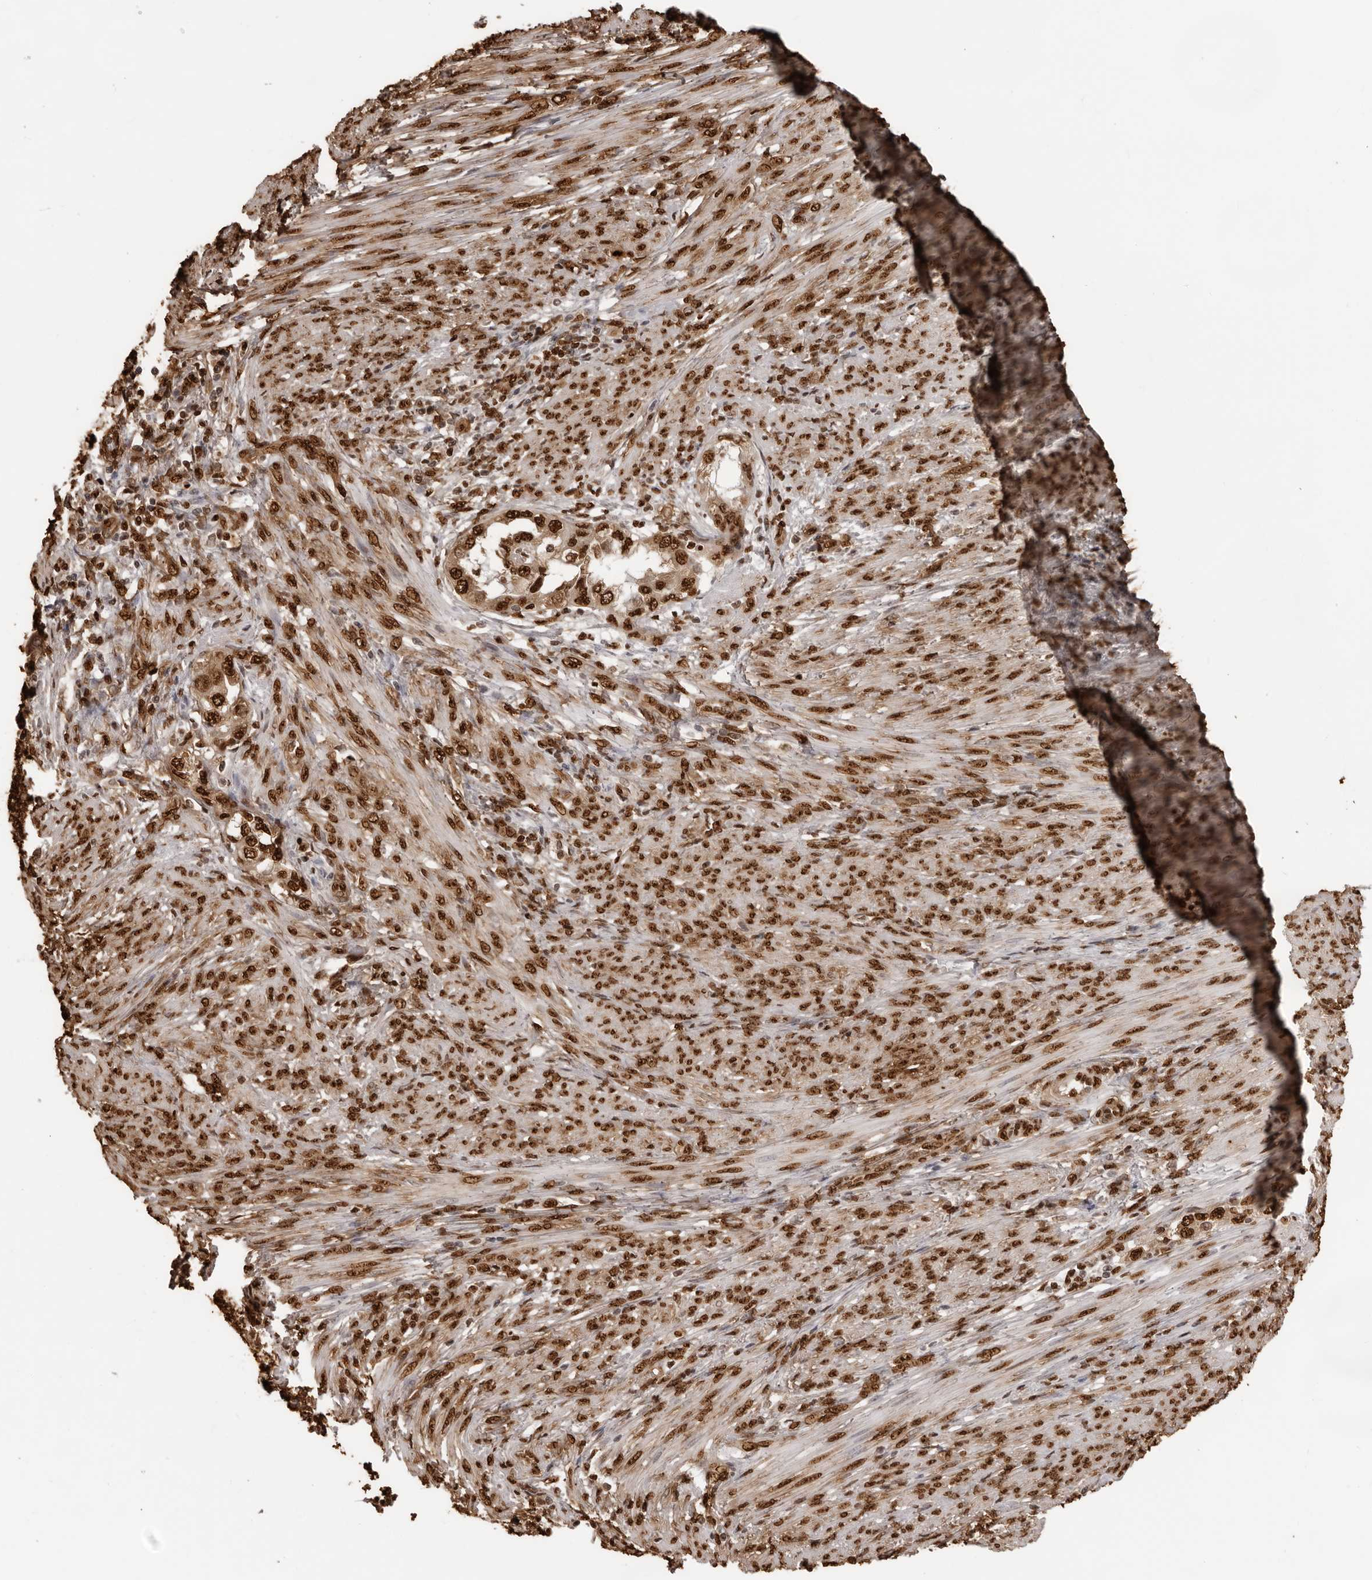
{"staining": {"intensity": "strong", "quantity": ">75%", "location": "cytoplasmic/membranous,nuclear"}, "tissue": "endometrial cancer", "cell_type": "Tumor cells", "image_type": "cancer", "snomed": [{"axis": "morphology", "description": "Adenocarcinoma, NOS"}, {"axis": "topography", "description": "Endometrium"}], "caption": "Brown immunohistochemical staining in human adenocarcinoma (endometrial) exhibits strong cytoplasmic/membranous and nuclear expression in approximately >75% of tumor cells. (Brightfield microscopy of DAB IHC at high magnification).", "gene": "ZFP91", "patient": {"sex": "female", "age": 85}}